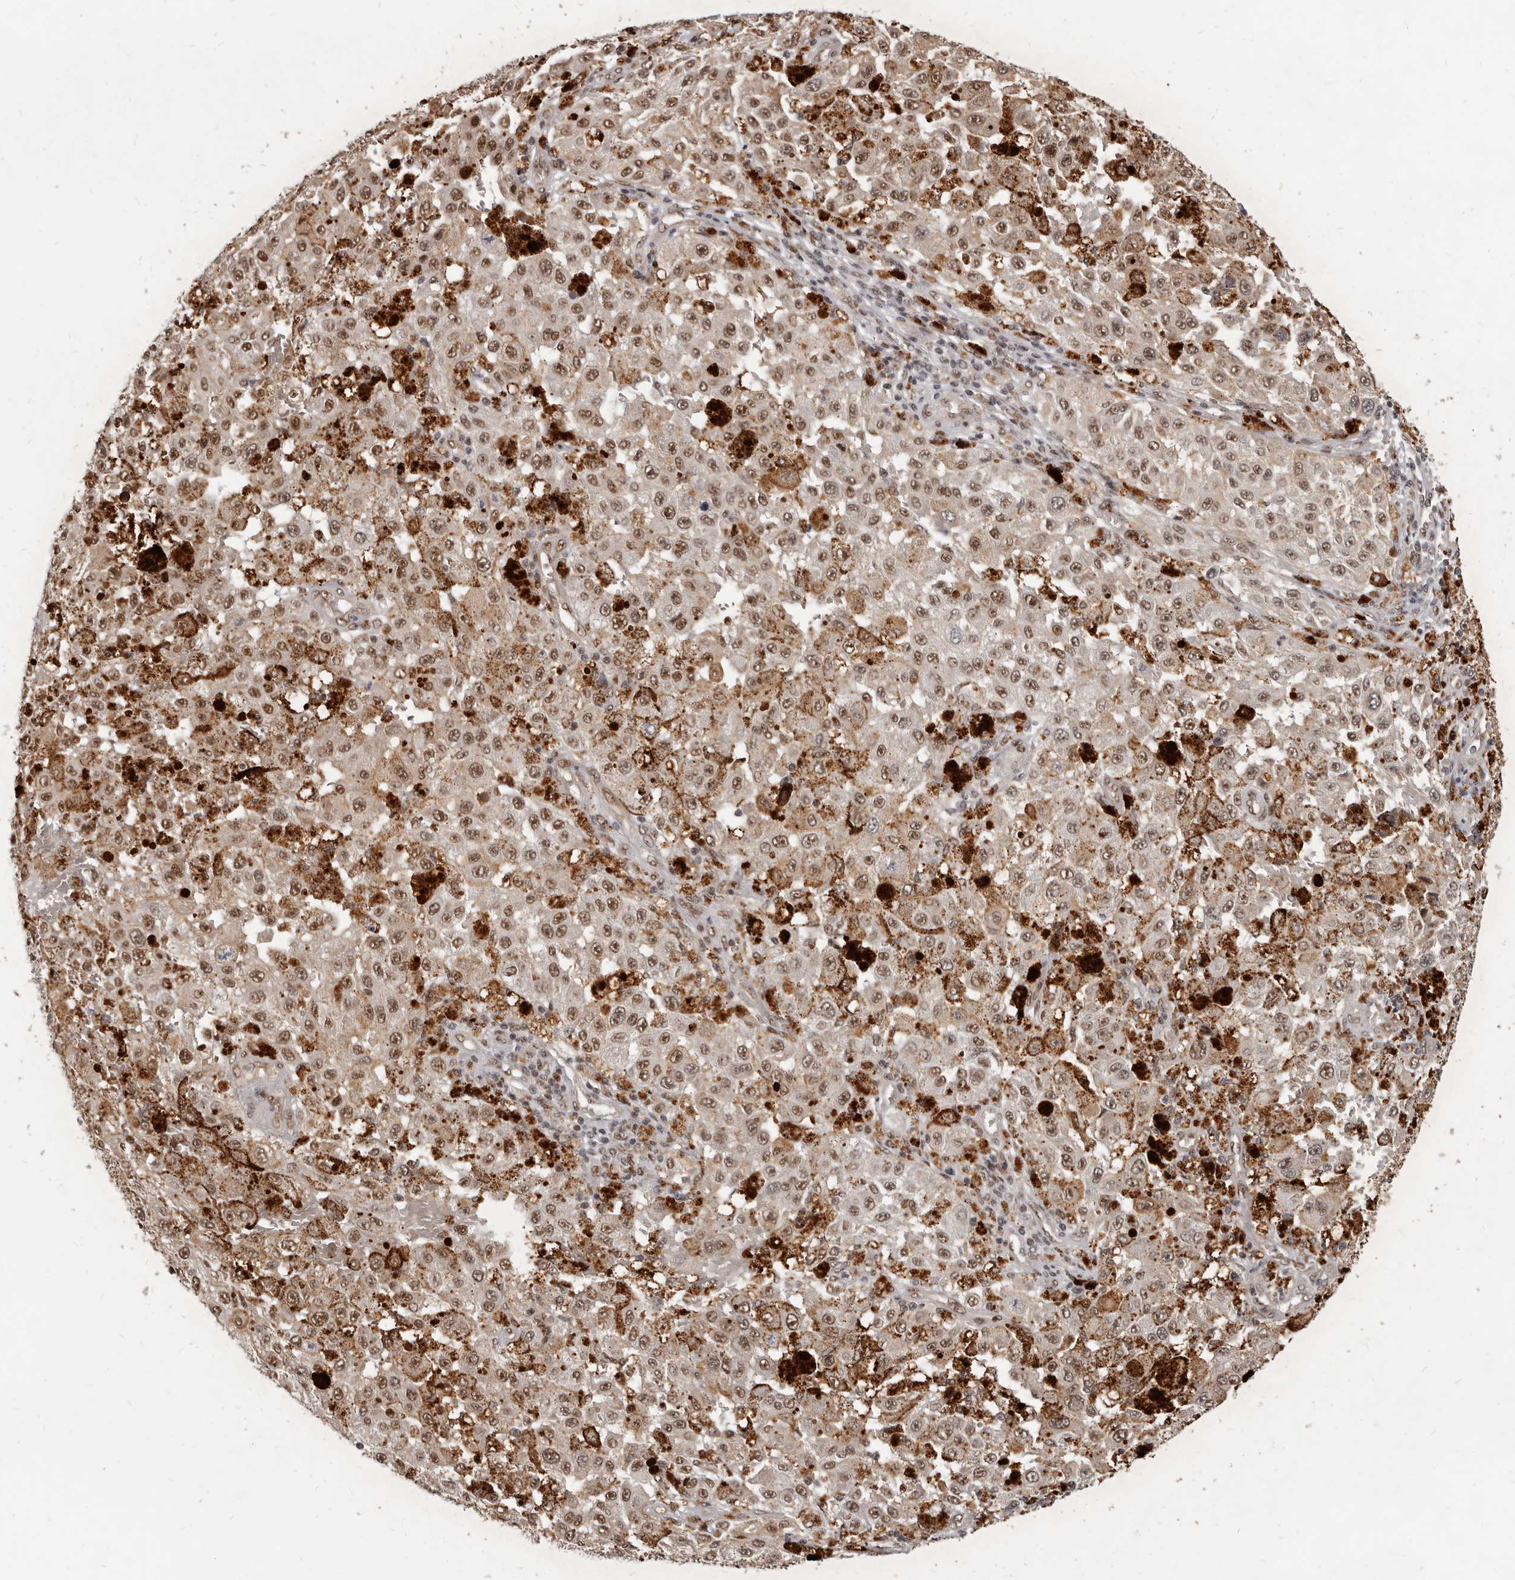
{"staining": {"intensity": "moderate", "quantity": ">75%", "location": "nuclear"}, "tissue": "melanoma", "cell_type": "Tumor cells", "image_type": "cancer", "snomed": [{"axis": "morphology", "description": "Malignant melanoma, NOS"}, {"axis": "topography", "description": "Skin"}], "caption": "Immunohistochemical staining of melanoma demonstrates medium levels of moderate nuclear positivity in approximately >75% of tumor cells.", "gene": "ATF5", "patient": {"sex": "female", "age": 64}}